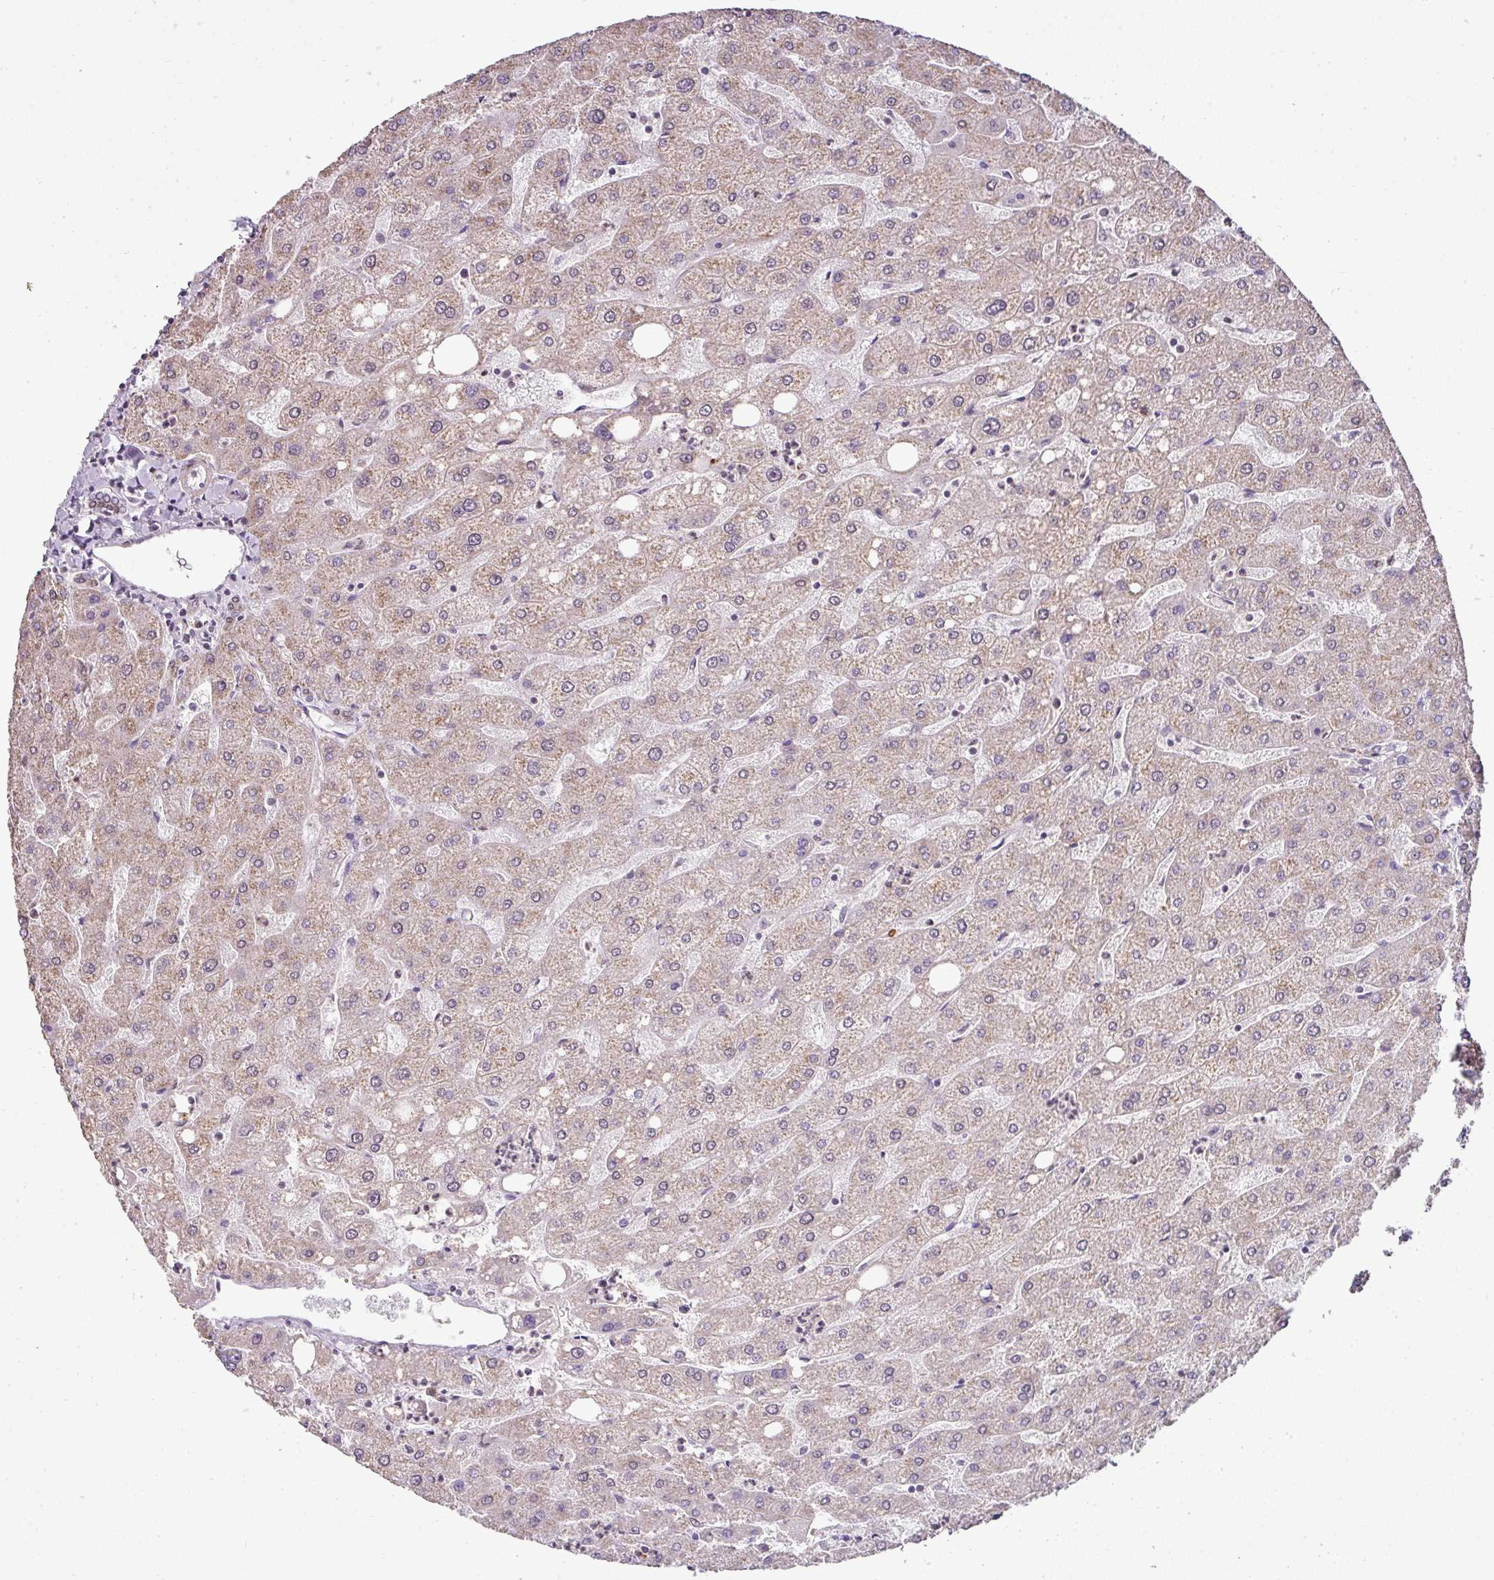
{"staining": {"intensity": "weak", "quantity": "<25%", "location": "cytoplasmic/membranous"}, "tissue": "liver", "cell_type": "Cholangiocytes", "image_type": "normal", "snomed": [{"axis": "morphology", "description": "Normal tissue, NOS"}, {"axis": "topography", "description": "Liver"}], "caption": "Immunohistochemistry (IHC) of normal liver shows no positivity in cholangiocytes. (DAB (3,3'-diaminobenzidine) immunohistochemistry, high magnification).", "gene": "JPH2", "patient": {"sex": "male", "age": 67}}